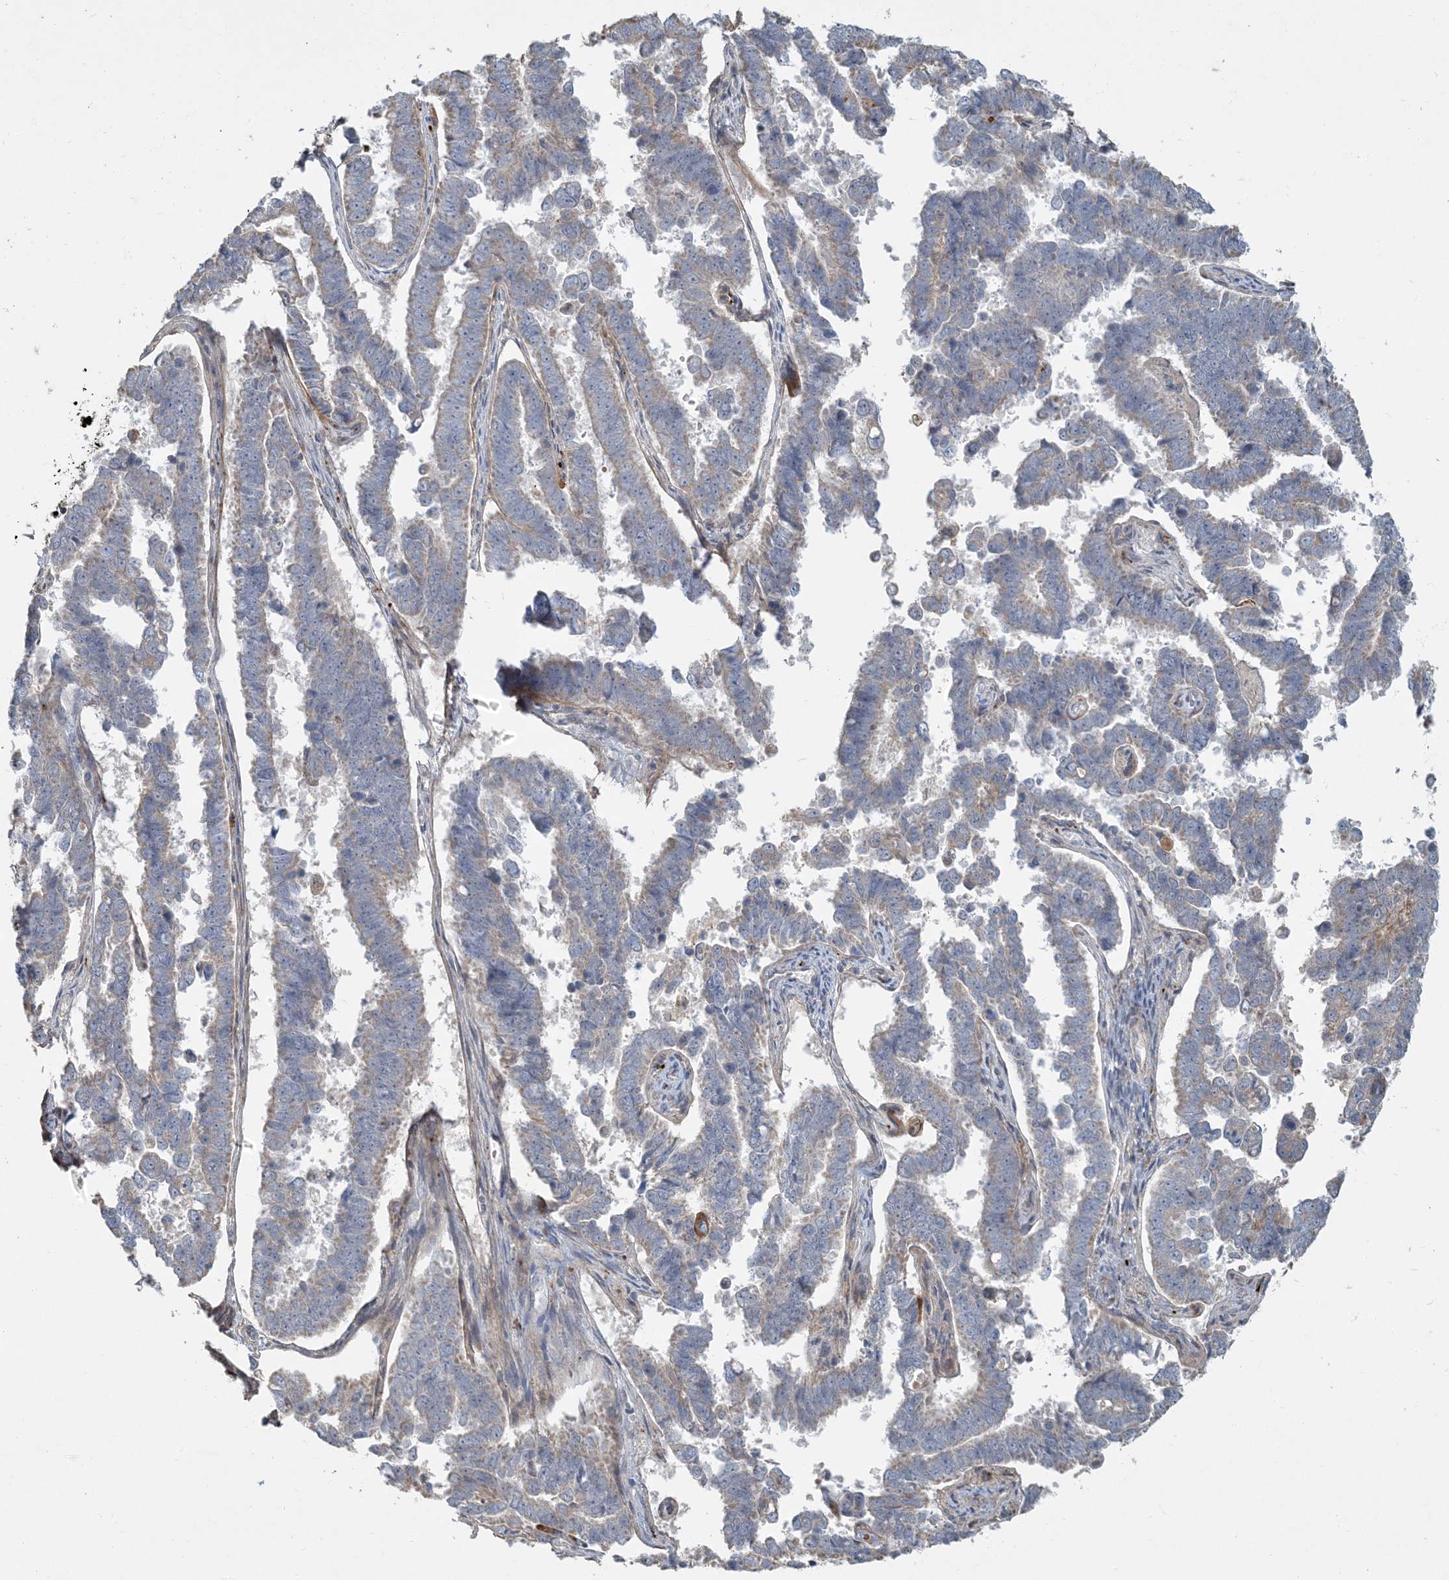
{"staining": {"intensity": "weak", "quantity": "25%-75%", "location": "cytoplasmic/membranous"}, "tissue": "endometrial cancer", "cell_type": "Tumor cells", "image_type": "cancer", "snomed": [{"axis": "morphology", "description": "Adenocarcinoma, NOS"}, {"axis": "topography", "description": "Endometrium"}], "caption": "Endometrial cancer (adenocarcinoma) was stained to show a protein in brown. There is low levels of weak cytoplasmic/membranous expression in approximately 25%-75% of tumor cells.", "gene": "LTN1", "patient": {"sex": "female", "age": 75}}